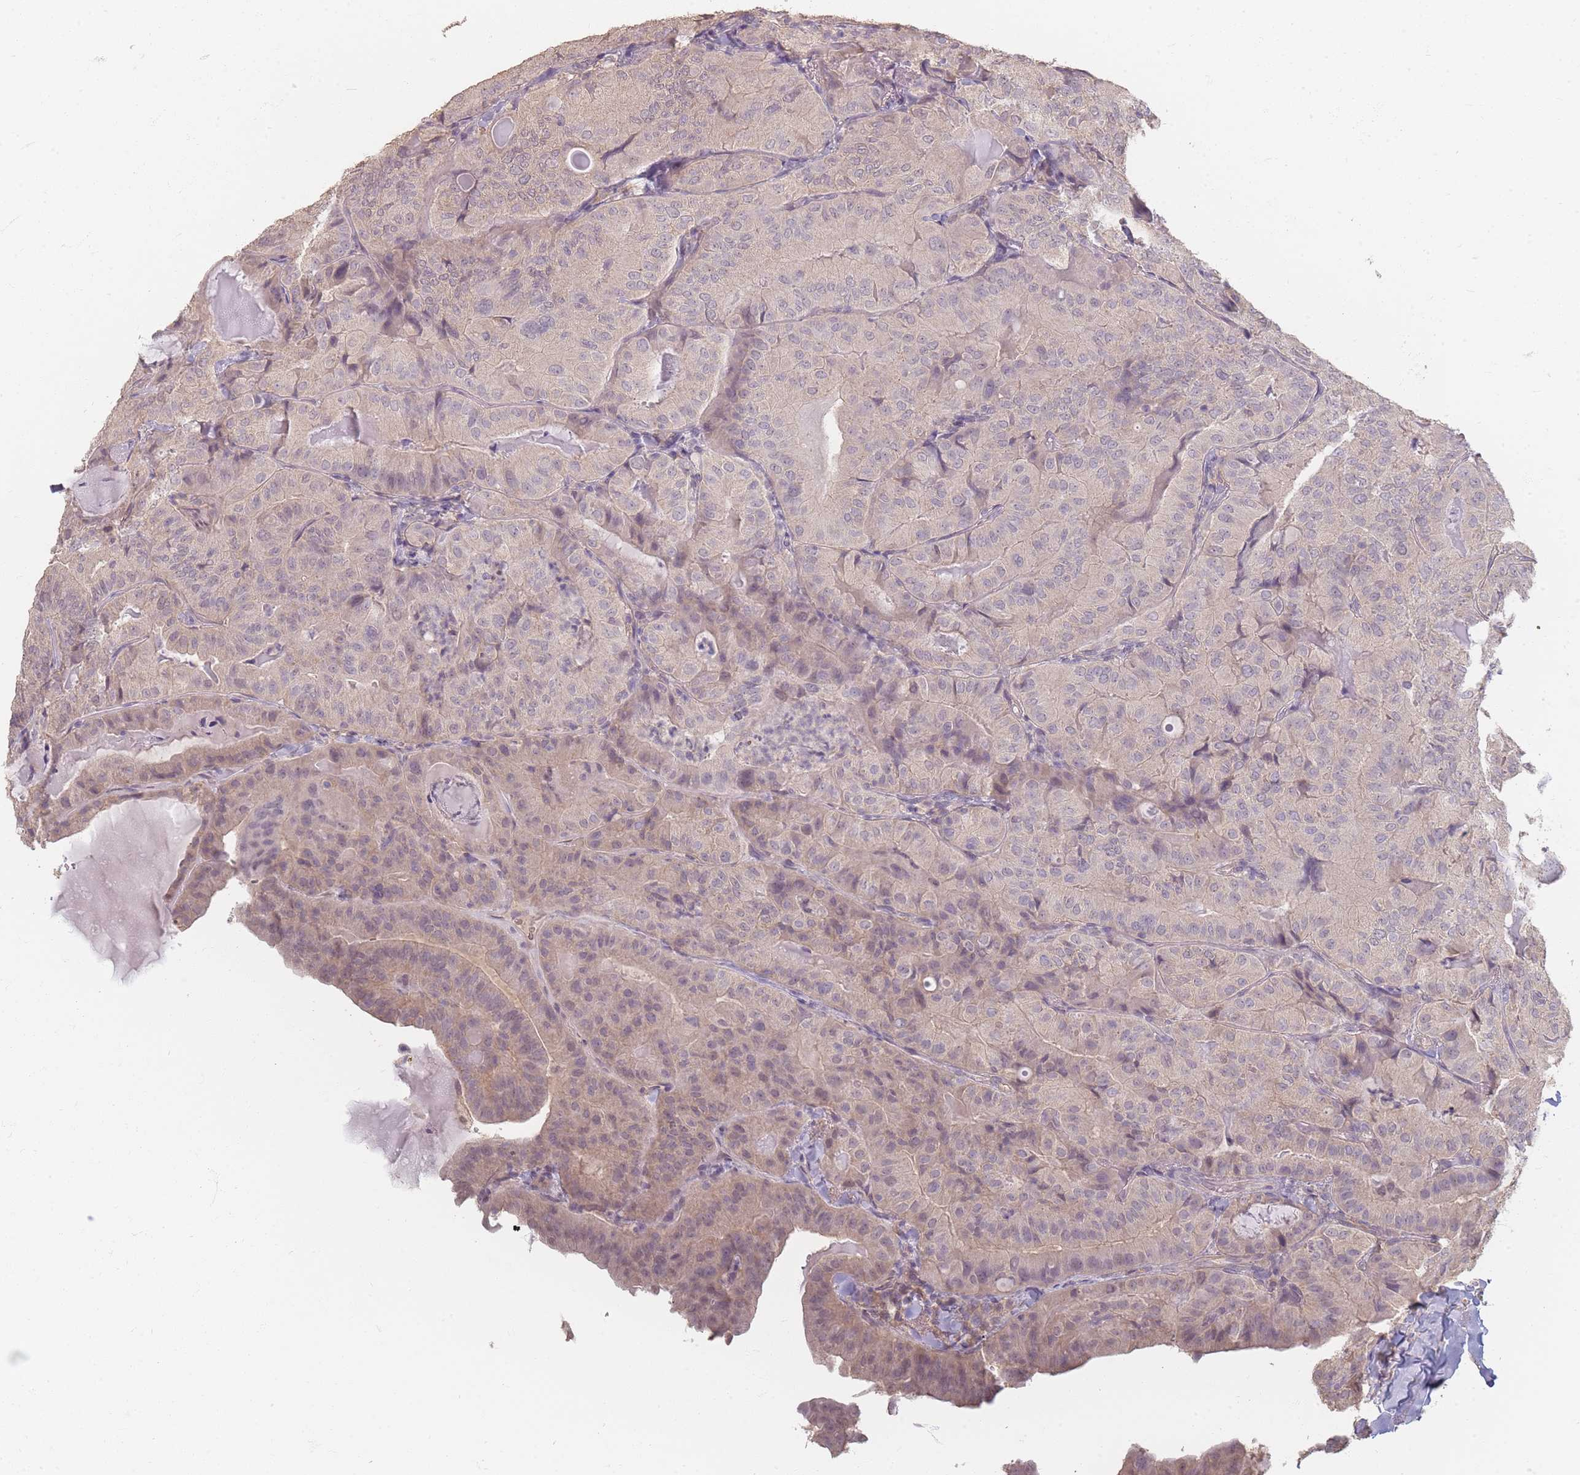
{"staining": {"intensity": "weak", "quantity": "25%-75%", "location": "cytoplasmic/membranous,nuclear"}, "tissue": "thyroid cancer", "cell_type": "Tumor cells", "image_type": "cancer", "snomed": [{"axis": "morphology", "description": "Papillary adenocarcinoma, NOS"}, {"axis": "topography", "description": "Thyroid gland"}], "caption": "Immunohistochemistry of thyroid papillary adenocarcinoma demonstrates low levels of weak cytoplasmic/membranous and nuclear staining in about 25%-75% of tumor cells. (IHC, brightfield microscopy, high magnification).", "gene": "RFTN1", "patient": {"sex": "female", "age": 68}}